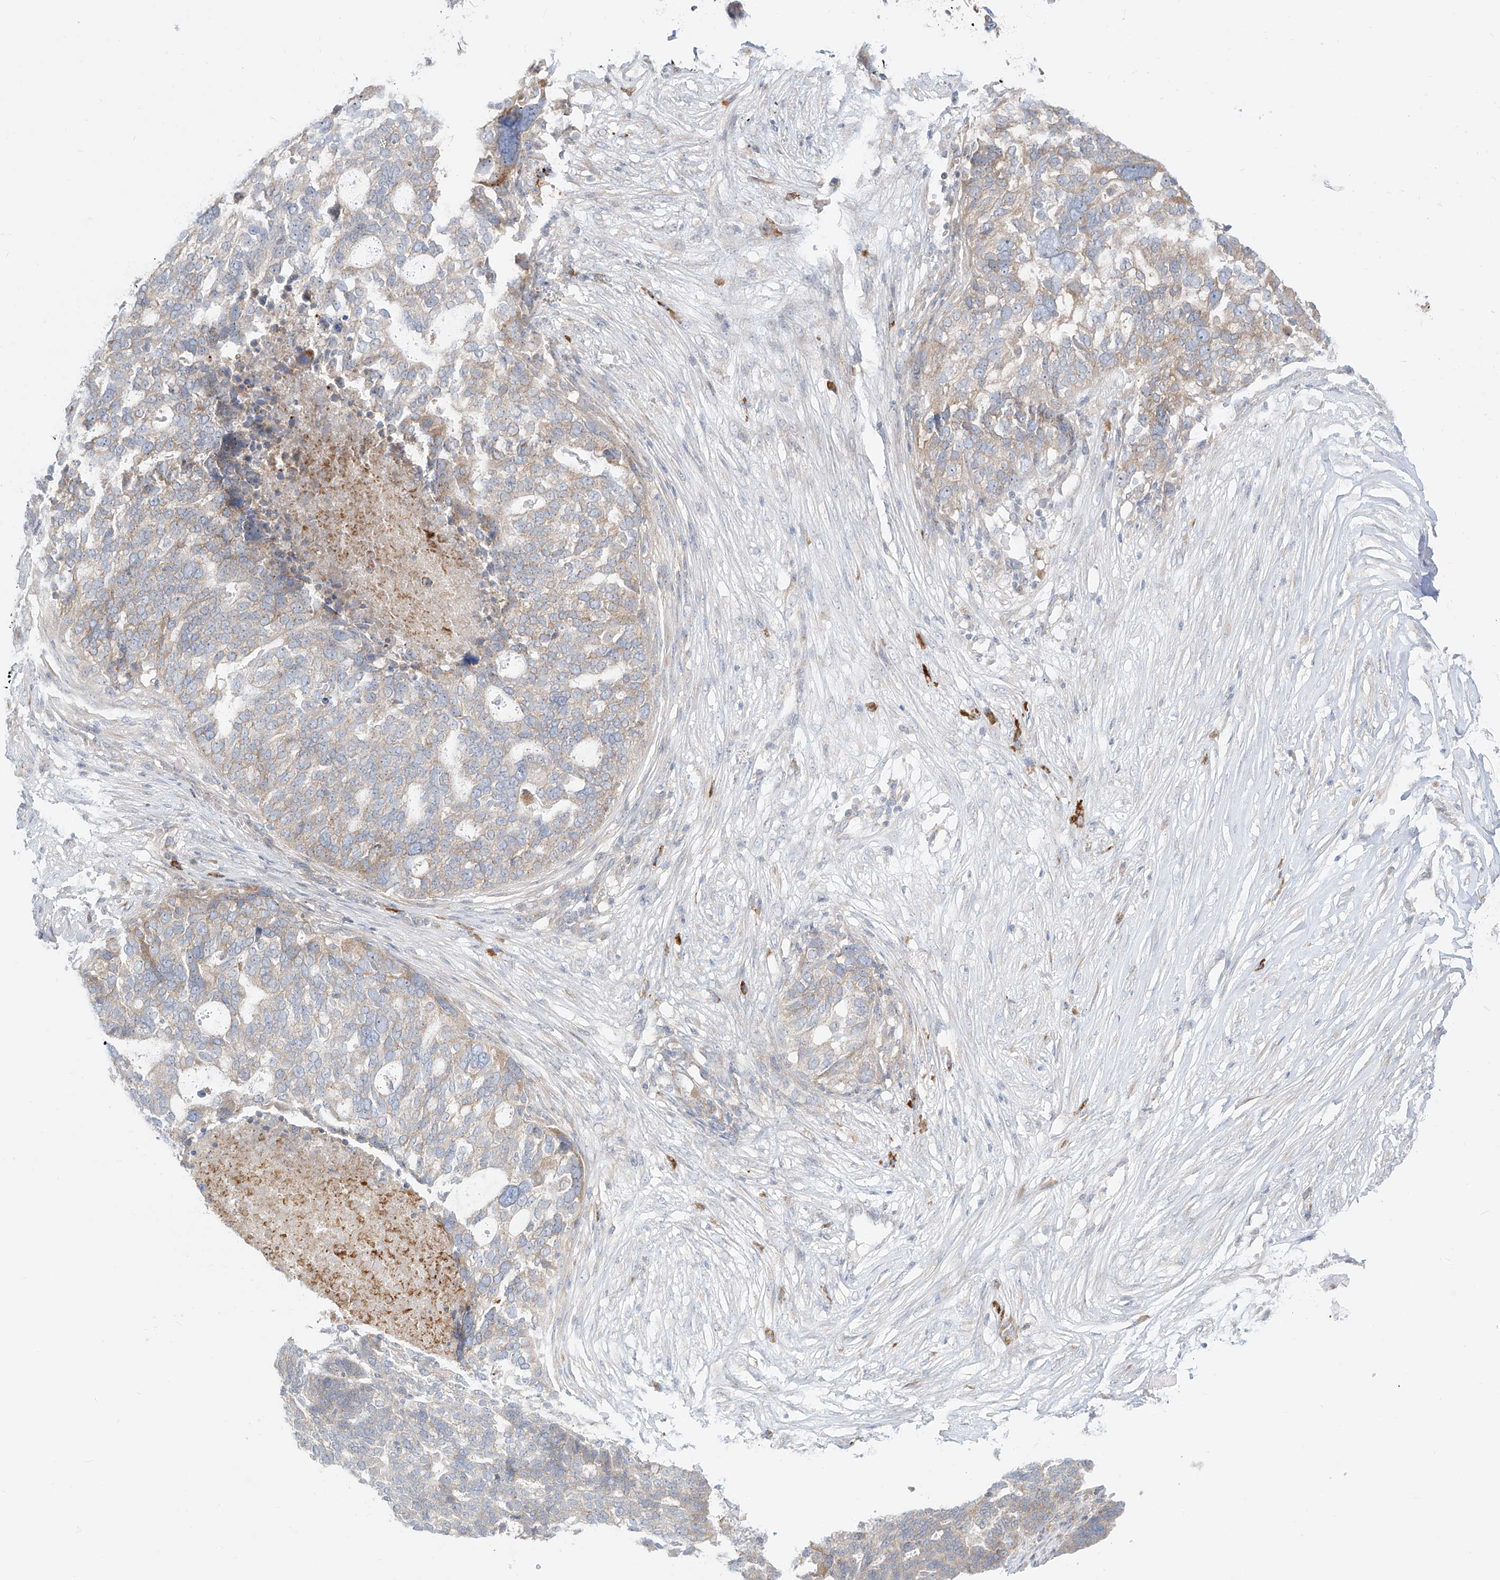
{"staining": {"intensity": "weak", "quantity": "25%-75%", "location": "cytoplasmic/membranous"}, "tissue": "ovarian cancer", "cell_type": "Tumor cells", "image_type": "cancer", "snomed": [{"axis": "morphology", "description": "Cystadenocarcinoma, serous, NOS"}, {"axis": "topography", "description": "Ovary"}], "caption": "Protein staining of ovarian cancer tissue reveals weak cytoplasmic/membranous staining in about 25%-75% of tumor cells.", "gene": "SYTL3", "patient": {"sex": "female", "age": 59}}